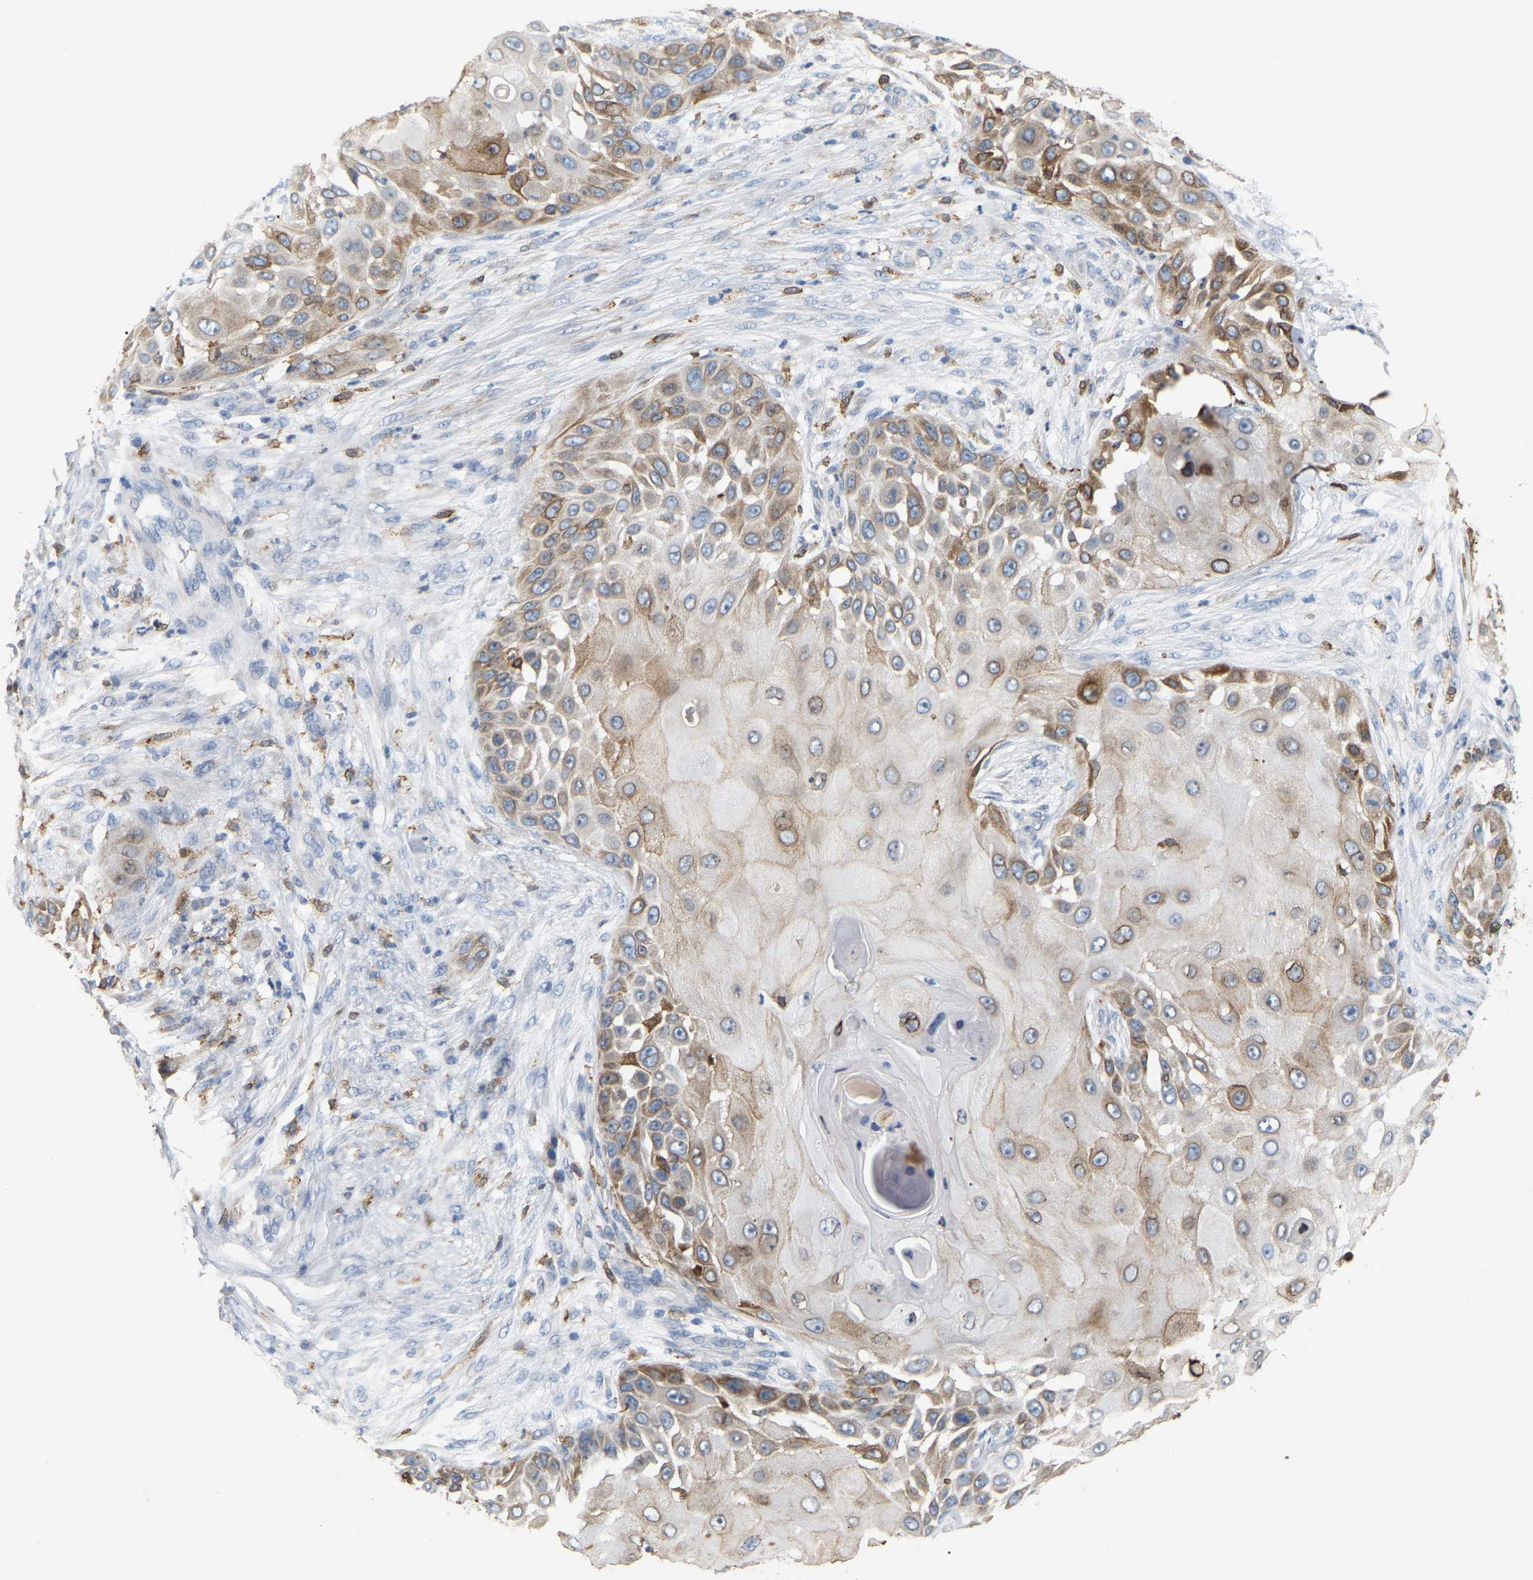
{"staining": {"intensity": "moderate", "quantity": "25%-75%", "location": "cytoplasmic/membranous"}, "tissue": "skin cancer", "cell_type": "Tumor cells", "image_type": "cancer", "snomed": [{"axis": "morphology", "description": "Squamous cell carcinoma, NOS"}, {"axis": "topography", "description": "Skin"}], "caption": "About 25%-75% of tumor cells in human skin cancer demonstrate moderate cytoplasmic/membranous protein expression as visualized by brown immunohistochemical staining.", "gene": "PTGS1", "patient": {"sex": "female", "age": 44}}